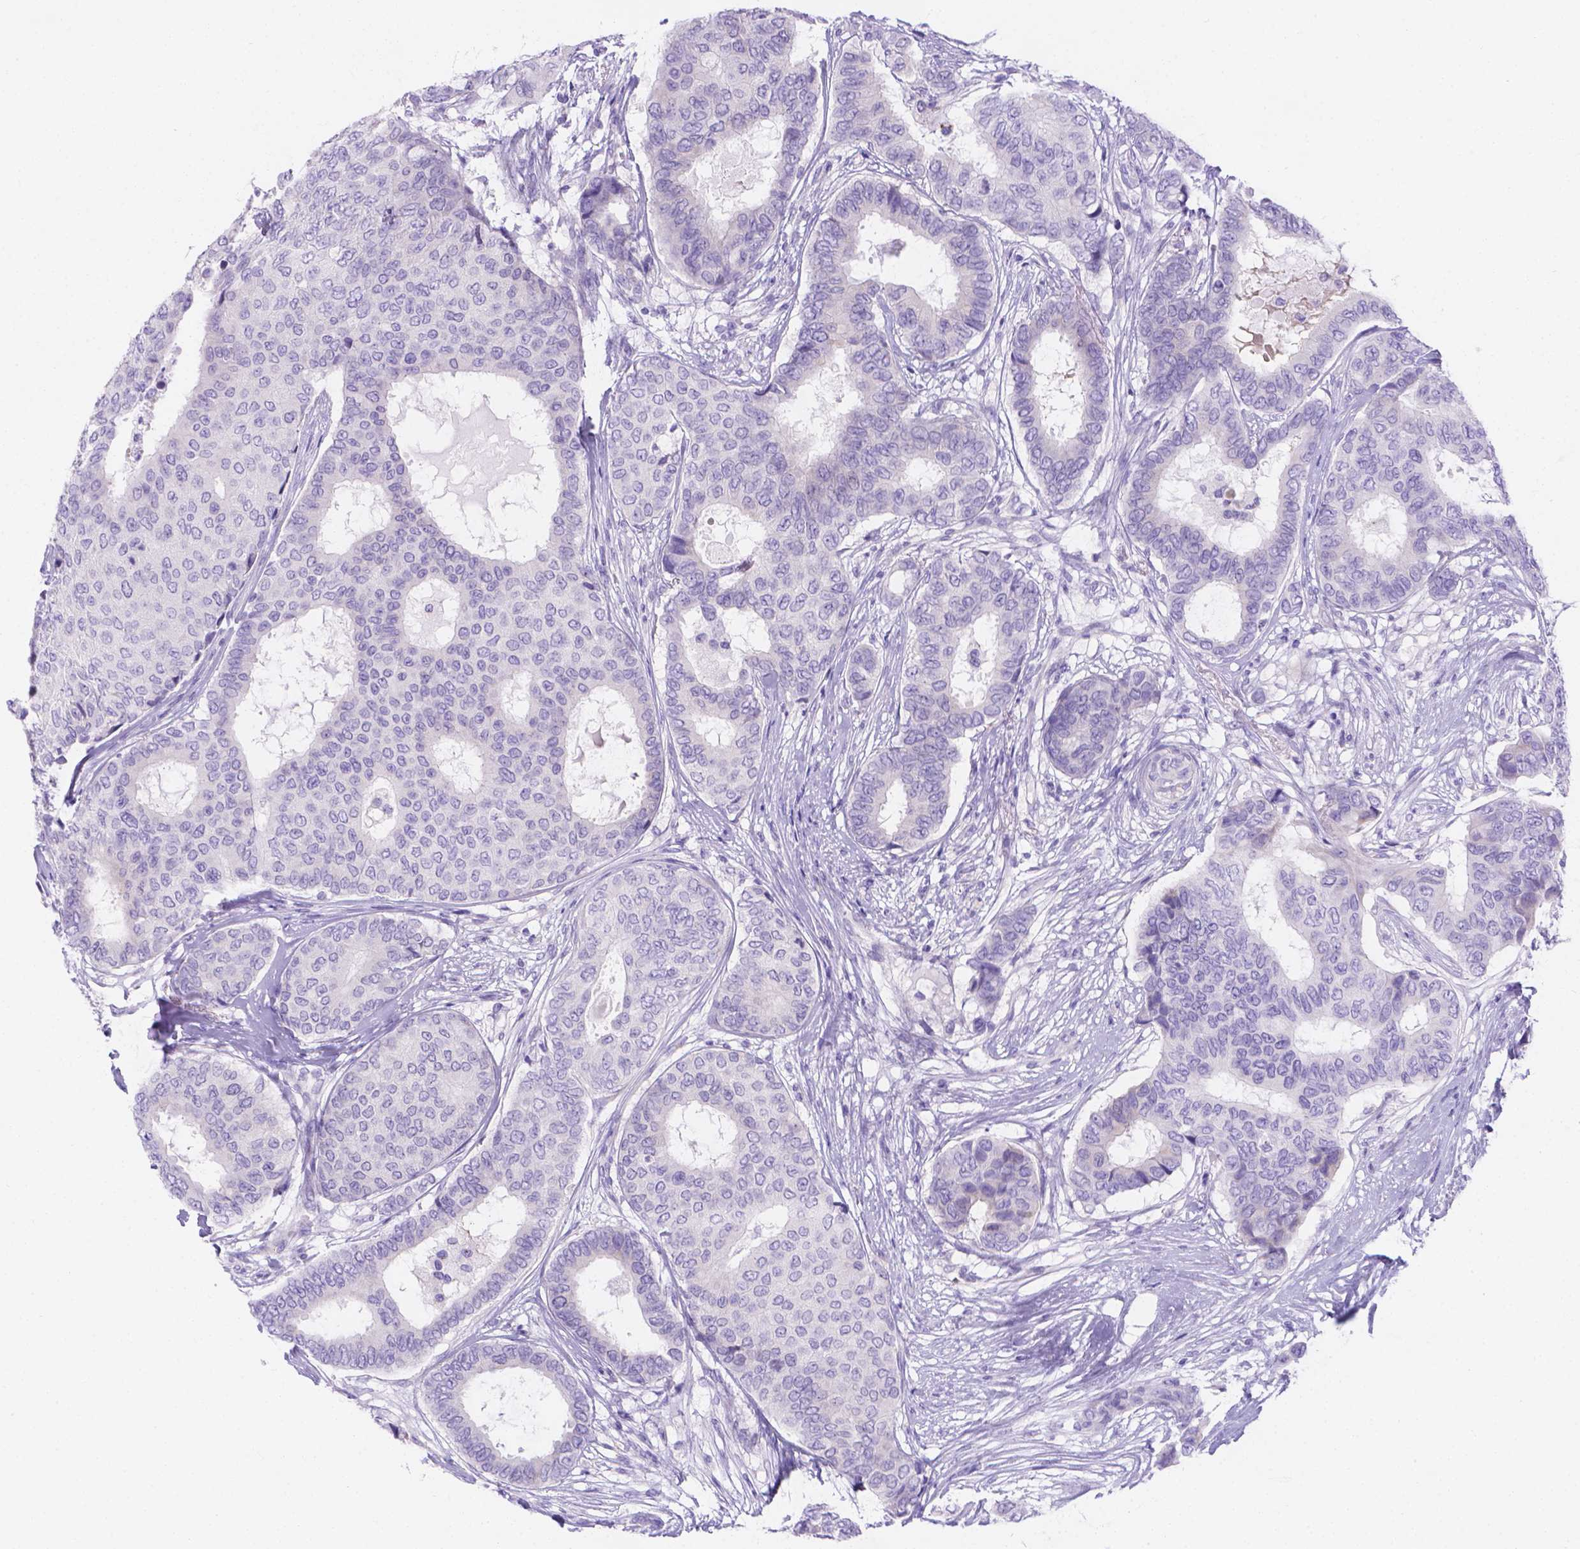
{"staining": {"intensity": "negative", "quantity": "none", "location": "none"}, "tissue": "breast cancer", "cell_type": "Tumor cells", "image_type": "cancer", "snomed": [{"axis": "morphology", "description": "Duct carcinoma"}, {"axis": "topography", "description": "Breast"}], "caption": "Breast cancer (infiltrating ductal carcinoma) was stained to show a protein in brown. There is no significant positivity in tumor cells.", "gene": "MLN", "patient": {"sex": "female", "age": 75}}